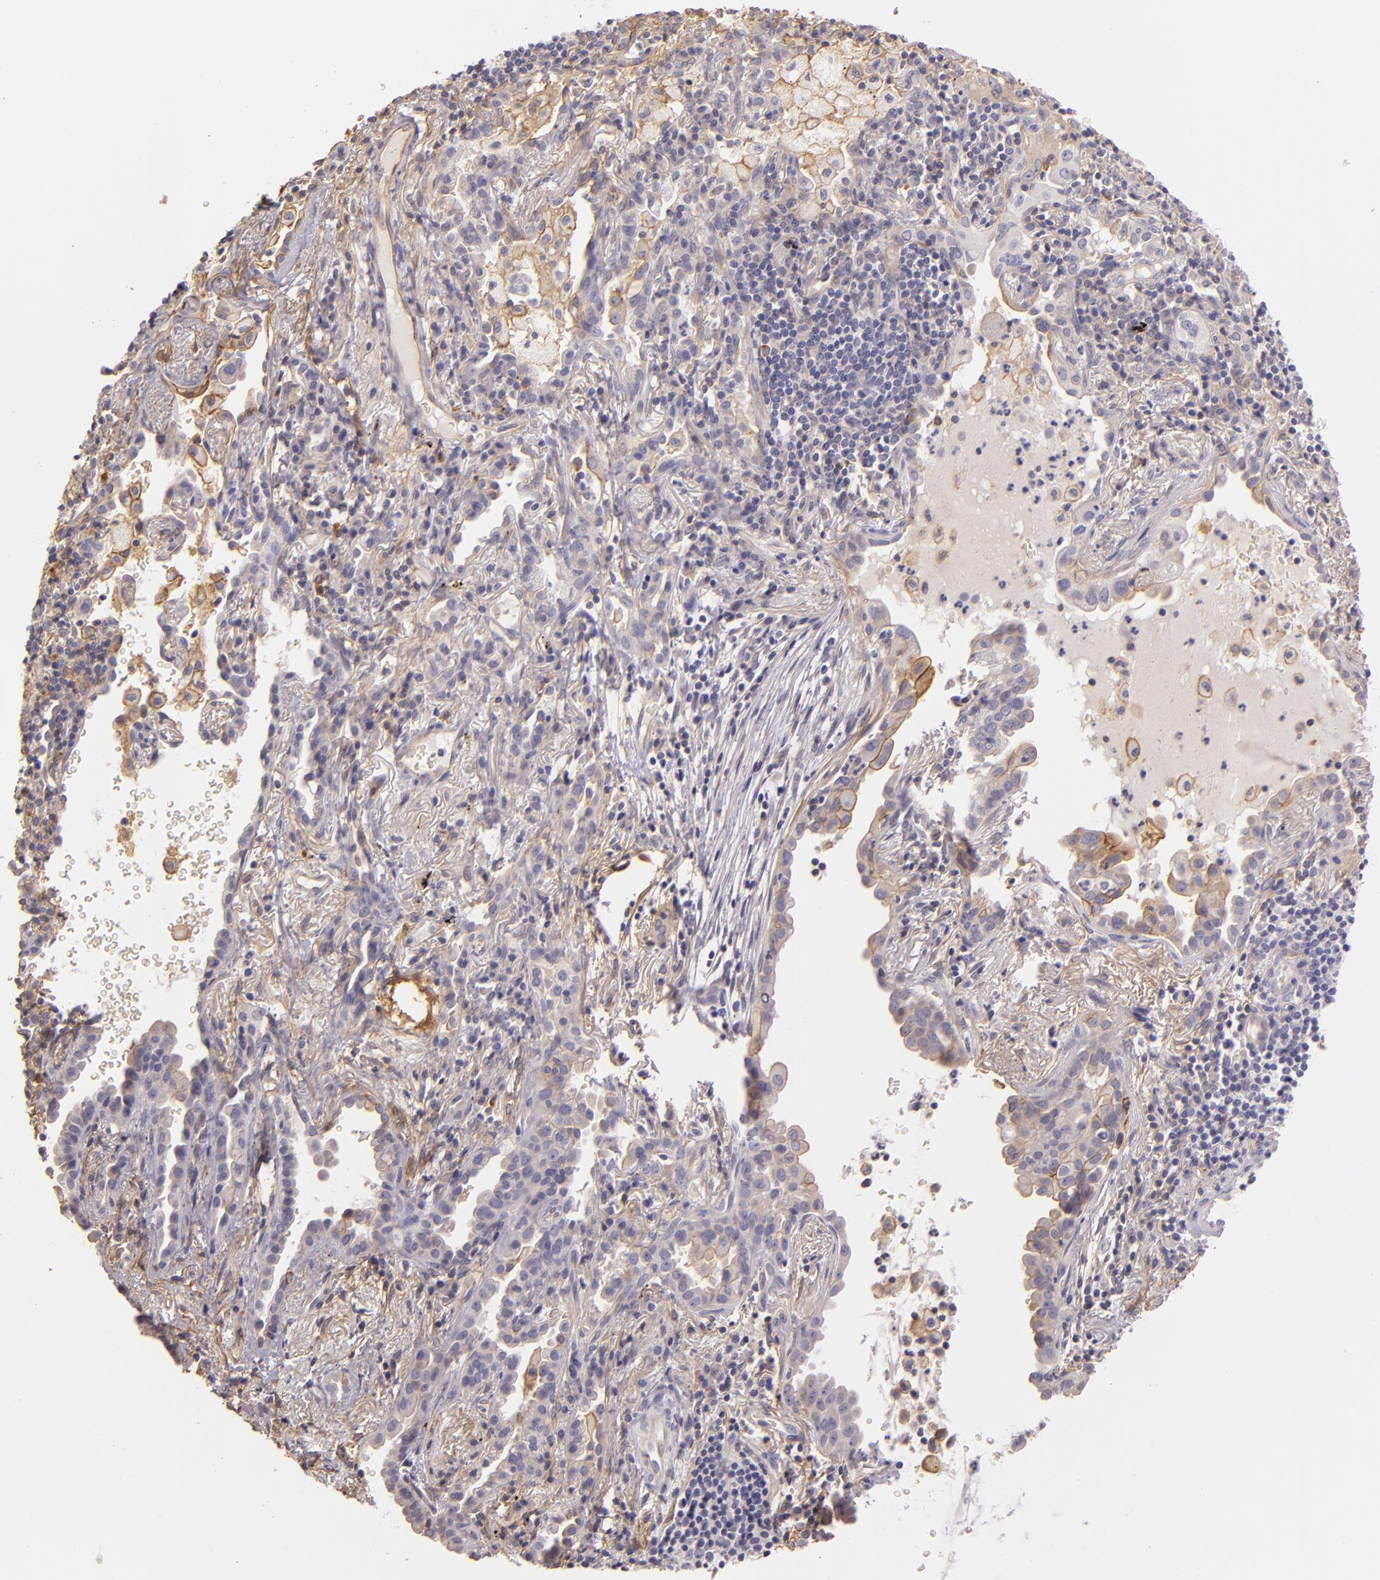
{"staining": {"intensity": "moderate", "quantity": "<25%", "location": "cytoplasmic/membranous"}, "tissue": "lung cancer", "cell_type": "Tumor cells", "image_type": "cancer", "snomed": [{"axis": "morphology", "description": "Adenocarcinoma, NOS"}, {"axis": "topography", "description": "Lung"}], "caption": "Lung cancer stained for a protein (brown) exhibits moderate cytoplasmic/membranous positive expression in about <25% of tumor cells.", "gene": "CTSF", "patient": {"sex": "female", "age": 50}}